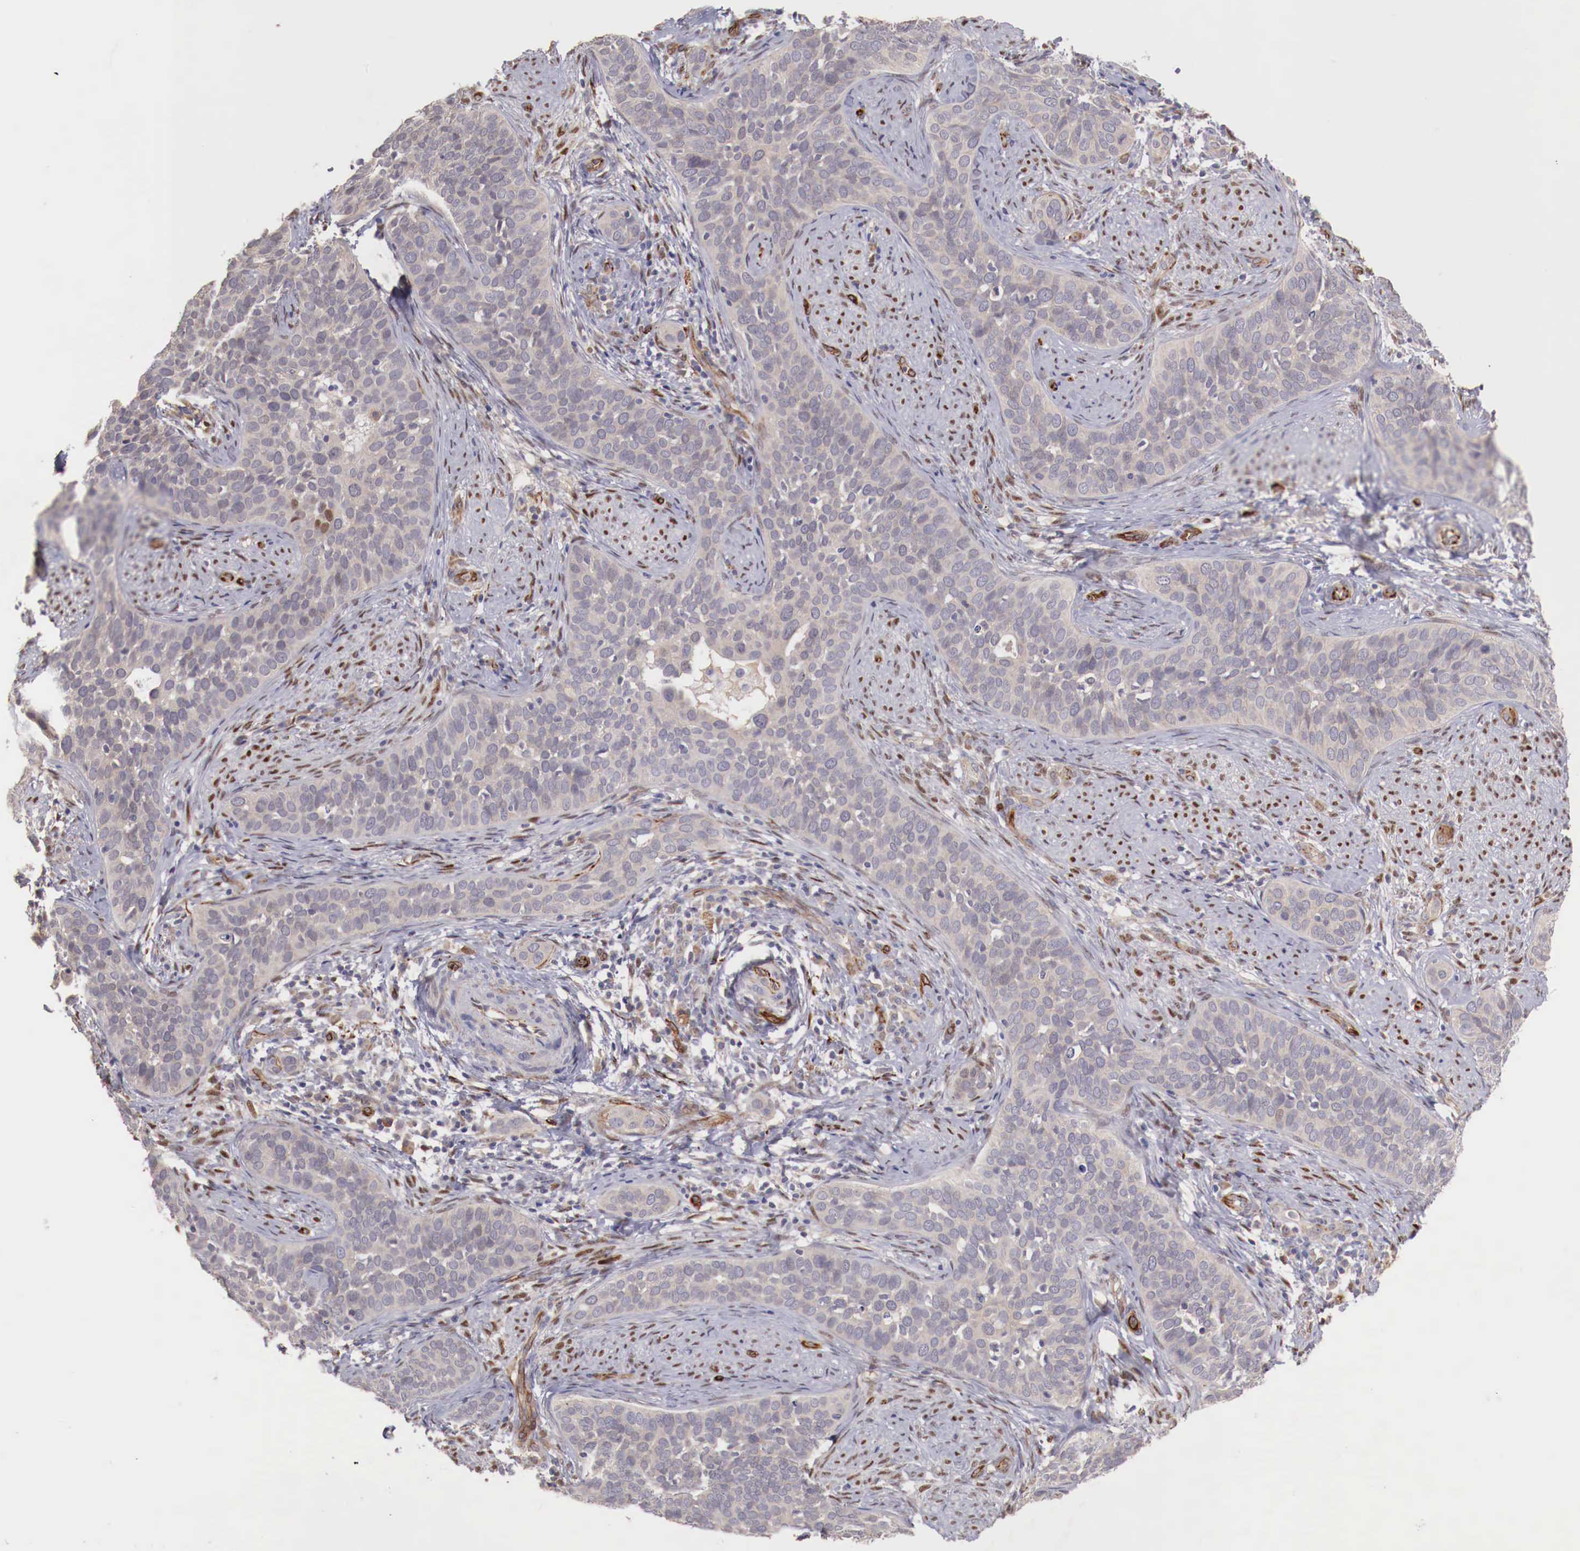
{"staining": {"intensity": "weak", "quantity": ">75%", "location": "cytoplasmic/membranous"}, "tissue": "cervical cancer", "cell_type": "Tumor cells", "image_type": "cancer", "snomed": [{"axis": "morphology", "description": "Squamous cell carcinoma, NOS"}, {"axis": "topography", "description": "Cervix"}], "caption": "The immunohistochemical stain labels weak cytoplasmic/membranous positivity in tumor cells of squamous cell carcinoma (cervical) tissue. The staining was performed using DAB, with brown indicating positive protein expression. Nuclei are stained blue with hematoxylin.", "gene": "WT1", "patient": {"sex": "female", "age": 31}}